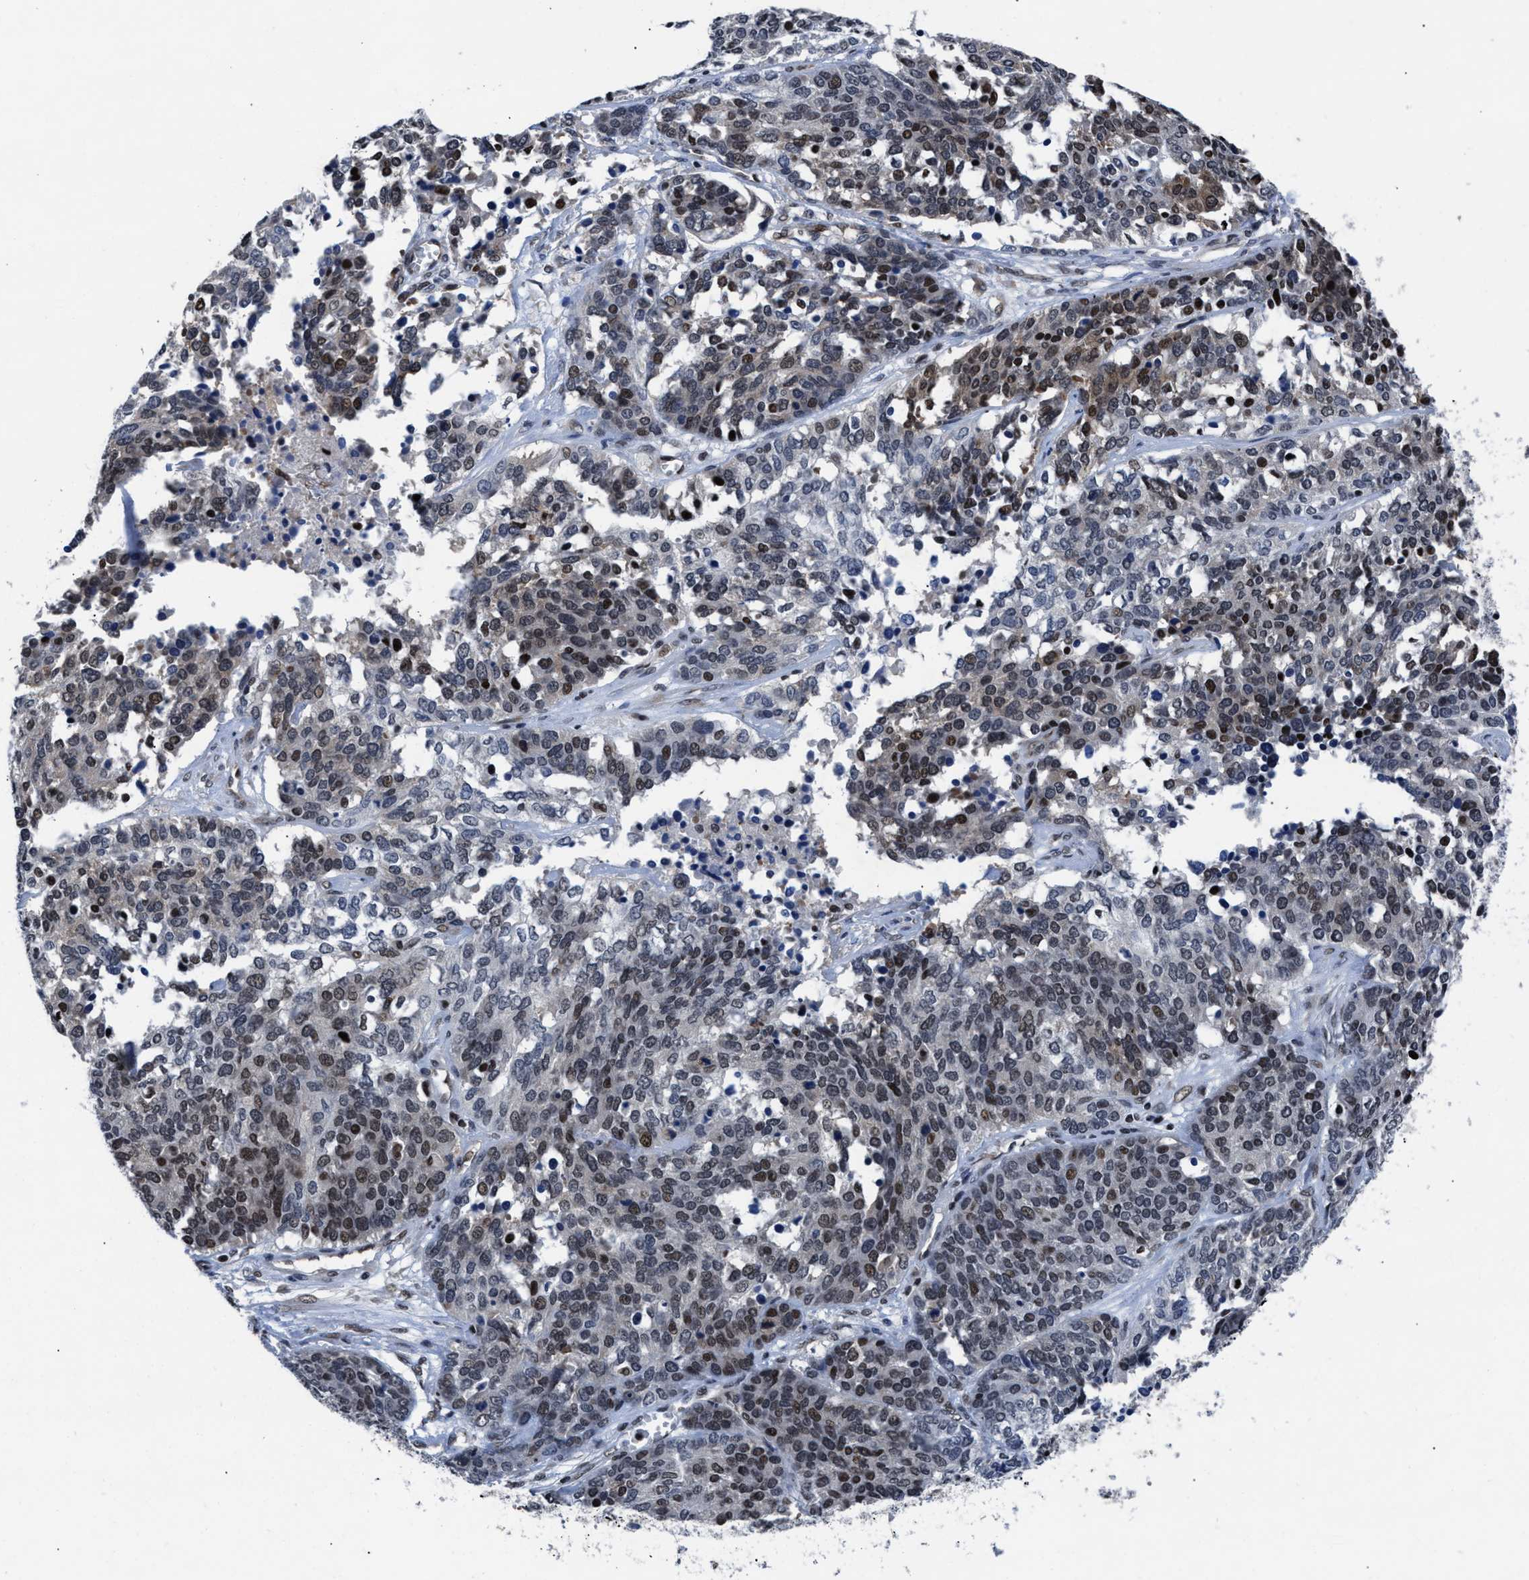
{"staining": {"intensity": "moderate", "quantity": ">75%", "location": "nuclear"}, "tissue": "ovarian cancer", "cell_type": "Tumor cells", "image_type": "cancer", "snomed": [{"axis": "morphology", "description": "Cystadenocarcinoma, serous, NOS"}, {"axis": "topography", "description": "Ovary"}], "caption": "High-magnification brightfield microscopy of ovarian cancer stained with DAB (3,3'-diaminobenzidine) (brown) and counterstained with hematoxylin (blue). tumor cells exhibit moderate nuclear expression is seen in approximately>75% of cells.", "gene": "WDR81", "patient": {"sex": "female", "age": 44}}